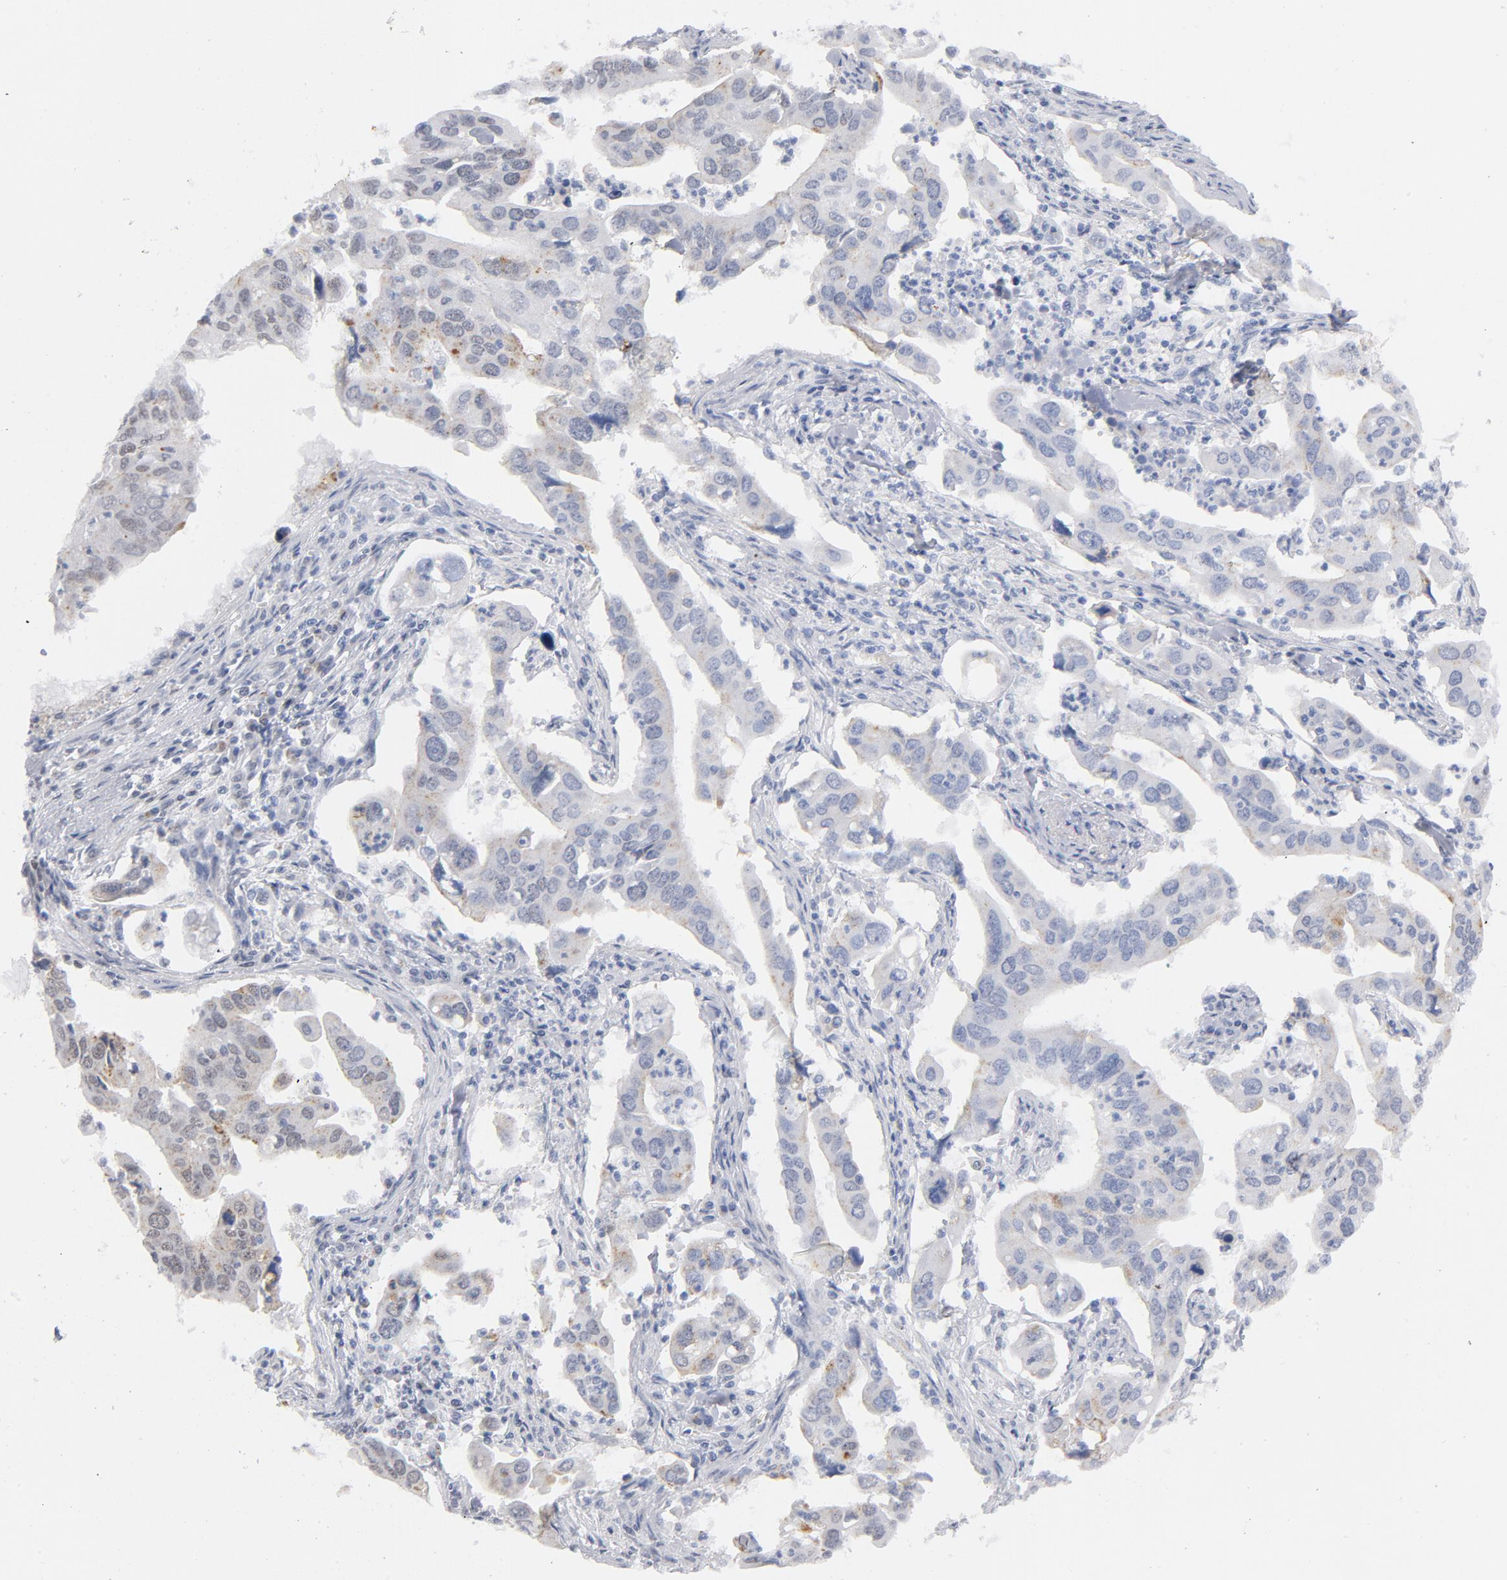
{"staining": {"intensity": "weak", "quantity": "<25%", "location": "cytoplasmic/membranous,nuclear"}, "tissue": "lung cancer", "cell_type": "Tumor cells", "image_type": "cancer", "snomed": [{"axis": "morphology", "description": "Adenocarcinoma, NOS"}, {"axis": "topography", "description": "Lung"}], "caption": "Tumor cells are negative for protein expression in human lung adenocarcinoma.", "gene": "BAP1", "patient": {"sex": "male", "age": 48}}